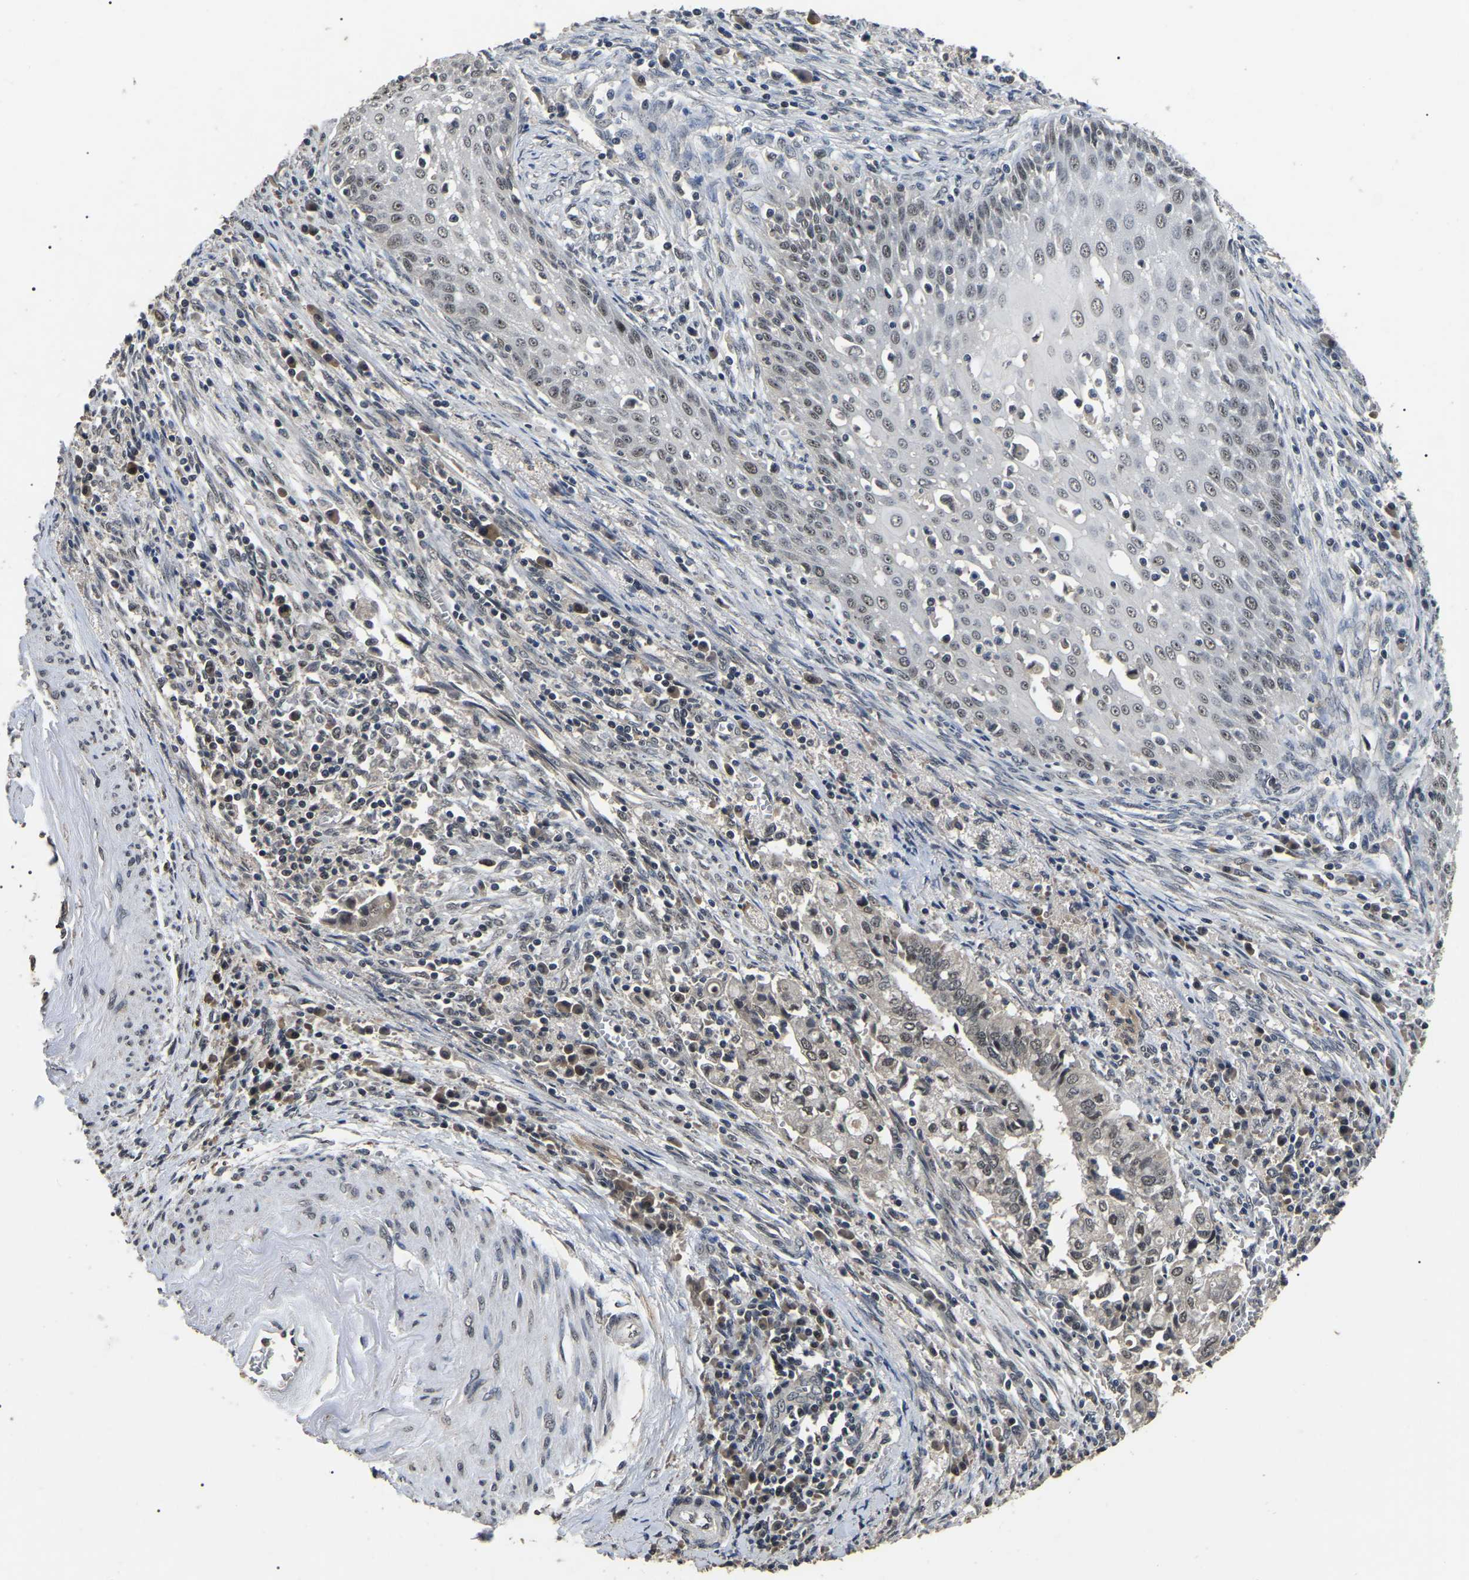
{"staining": {"intensity": "weak", "quantity": "<25%", "location": "nuclear"}, "tissue": "cervical cancer", "cell_type": "Tumor cells", "image_type": "cancer", "snomed": [{"axis": "morphology", "description": "Adenocarcinoma, NOS"}, {"axis": "topography", "description": "Cervix"}], "caption": "Tumor cells are negative for protein expression in human cervical cancer. (Immunohistochemistry, brightfield microscopy, high magnification).", "gene": "PPM1E", "patient": {"sex": "female", "age": 44}}